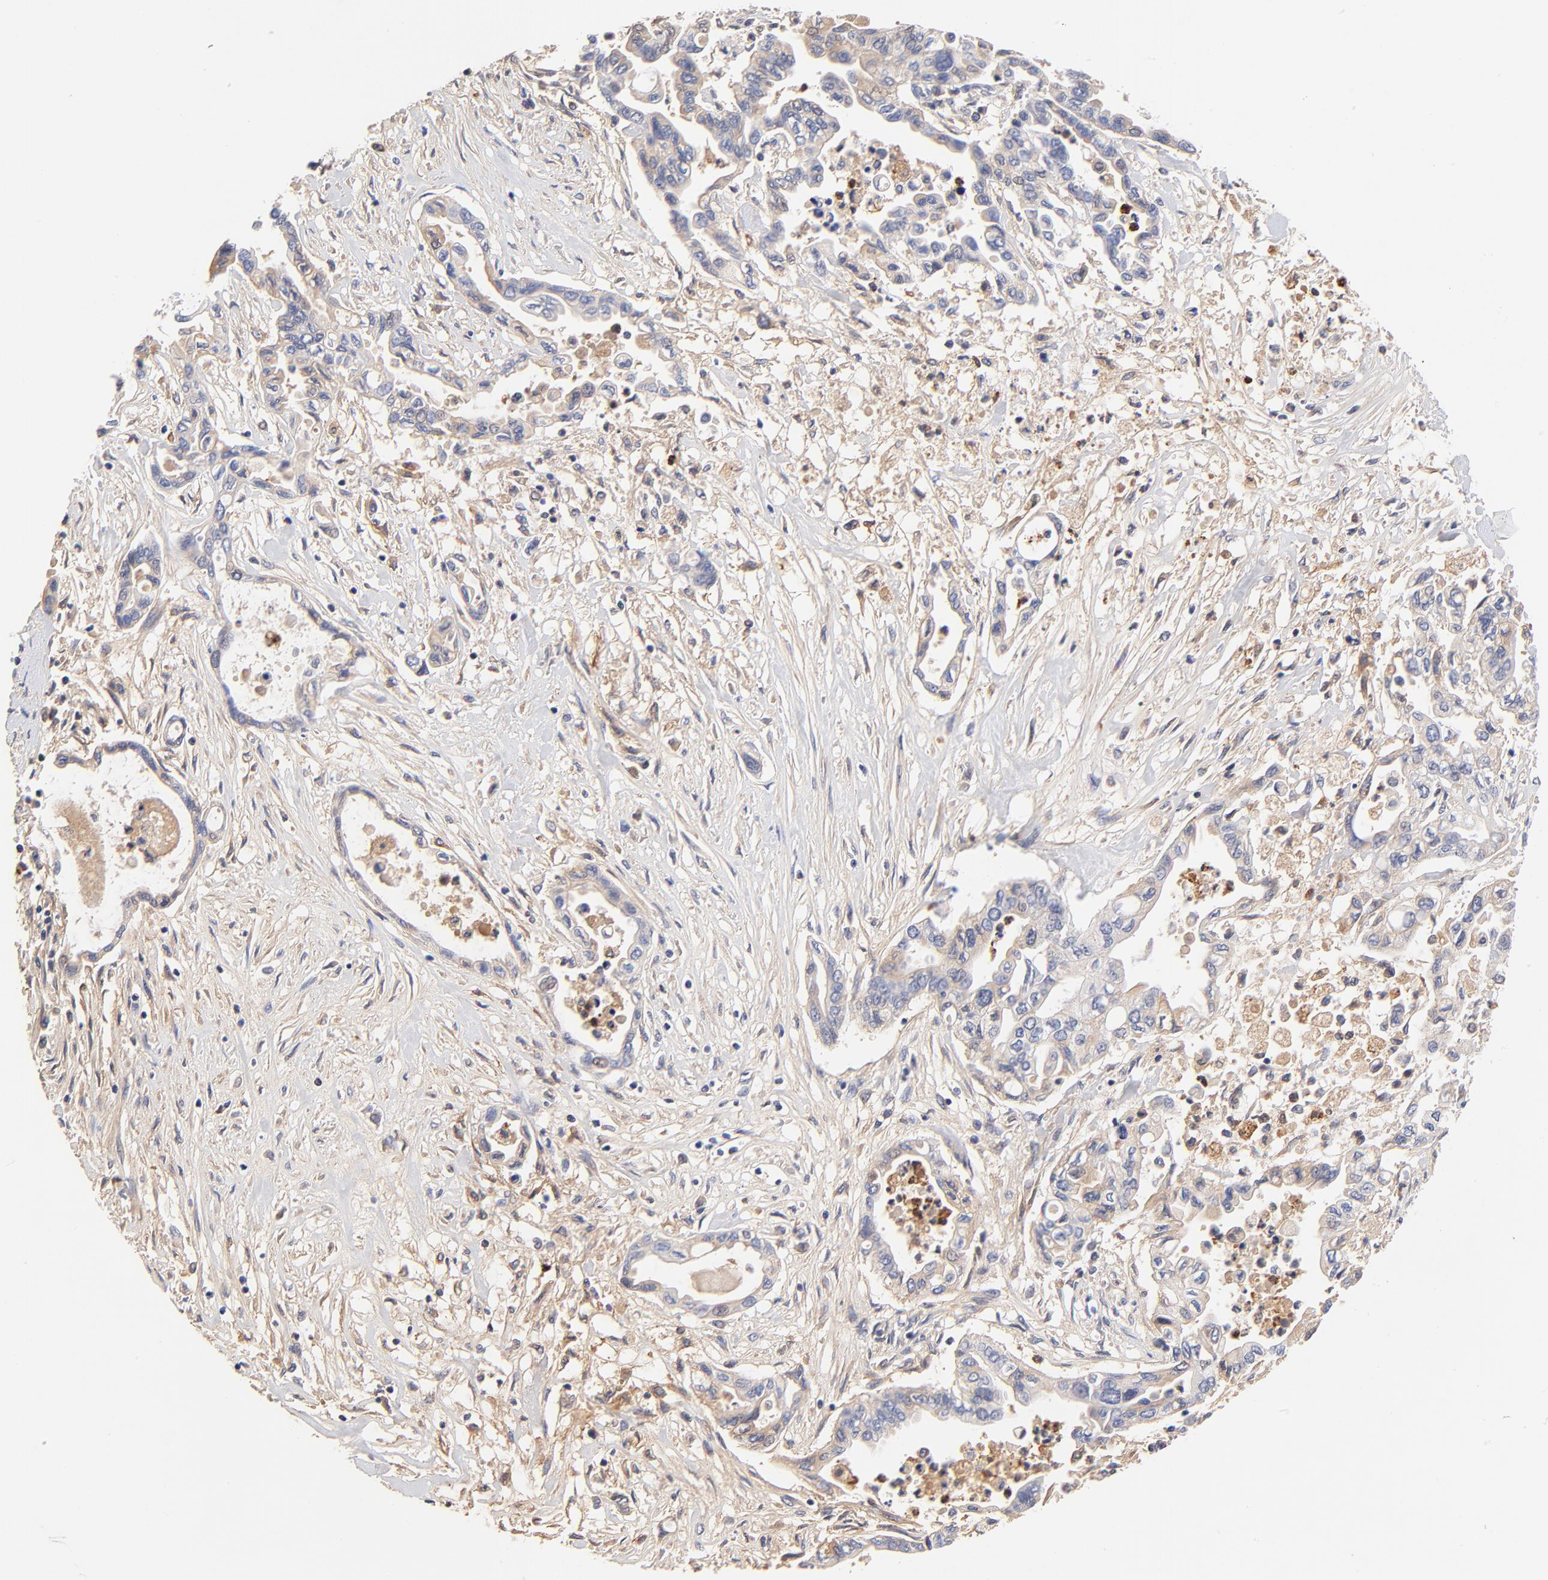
{"staining": {"intensity": "weak", "quantity": ">75%", "location": "cytoplasmic/membranous"}, "tissue": "pancreatic cancer", "cell_type": "Tumor cells", "image_type": "cancer", "snomed": [{"axis": "morphology", "description": "Adenocarcinoma, NOS"}, {"axis": "topography", "description": "Pancreas"}], "caption": "This micrograph shows pancreatic cancer stained with IHC to label a protein in brown. The cytoplasmic/membranous of tumor cells show weak positivity for the protein. Nuclei are counter-stained blue.", "gene": "PTK7", "patient": {"sex": "female", "age": 57}}